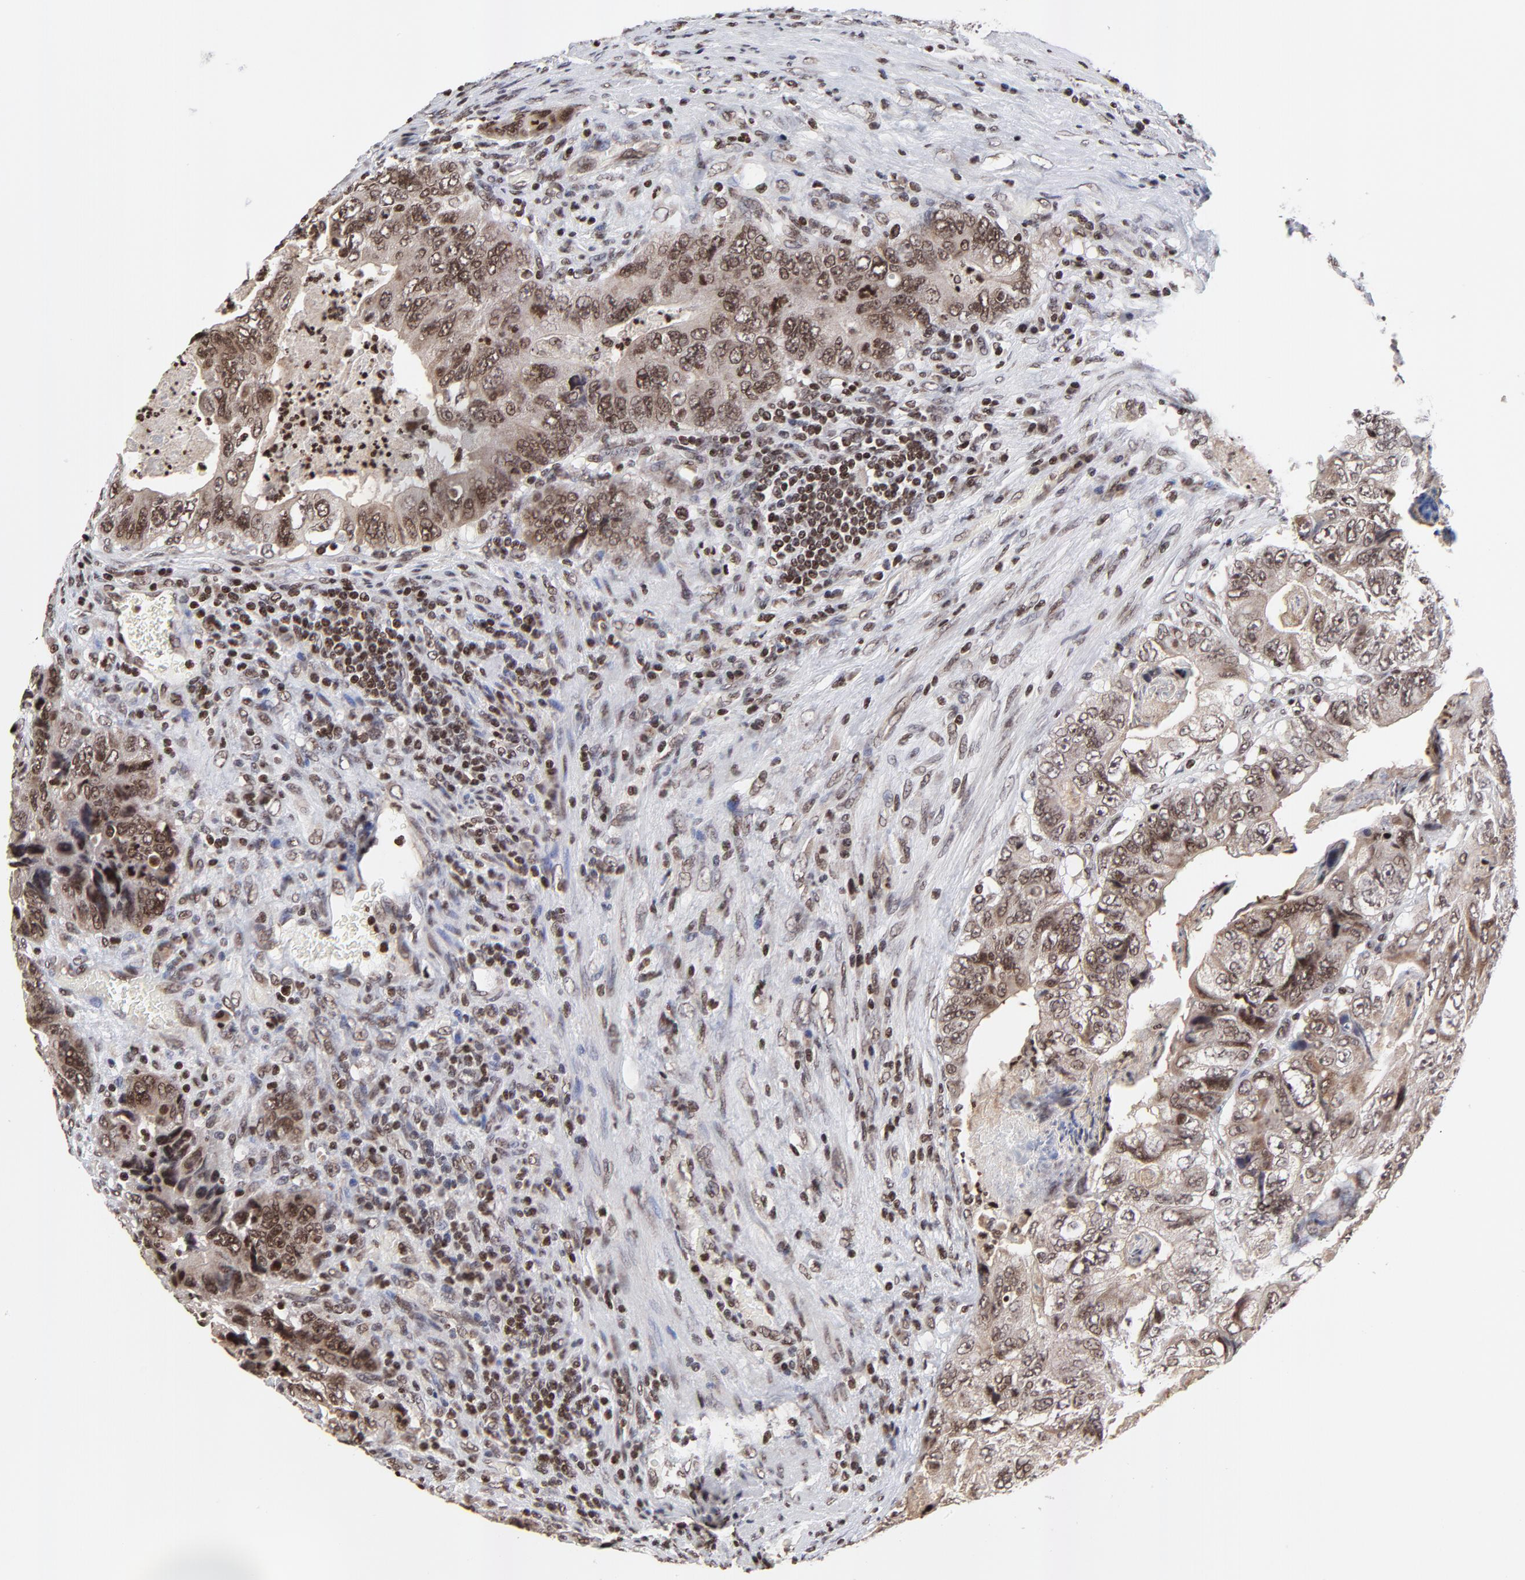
{"staining": {"intensity": "moderate", "quantity": ">75%", "location": "cytoplasmic/membranous,nuclear"}, "tissue": "colorectal cancer", "cell_type": "Tumor cells", "image_type": "cancer", "snomed": [{"axis": "morphology", "description": "Adenocarcinoma, NOS"}, {"axis": "topography", "description": "Rectum"}], "caption": "There is medium levels of moderate cytoplasmic/membranous and nuclear staining in tumor cells of adenocarcinoma (colorectal), as demonstrated by immunohistochemical staining (brown color).", "gene": "ZNF777", "patient": {"sex": "female", "age": 82}}